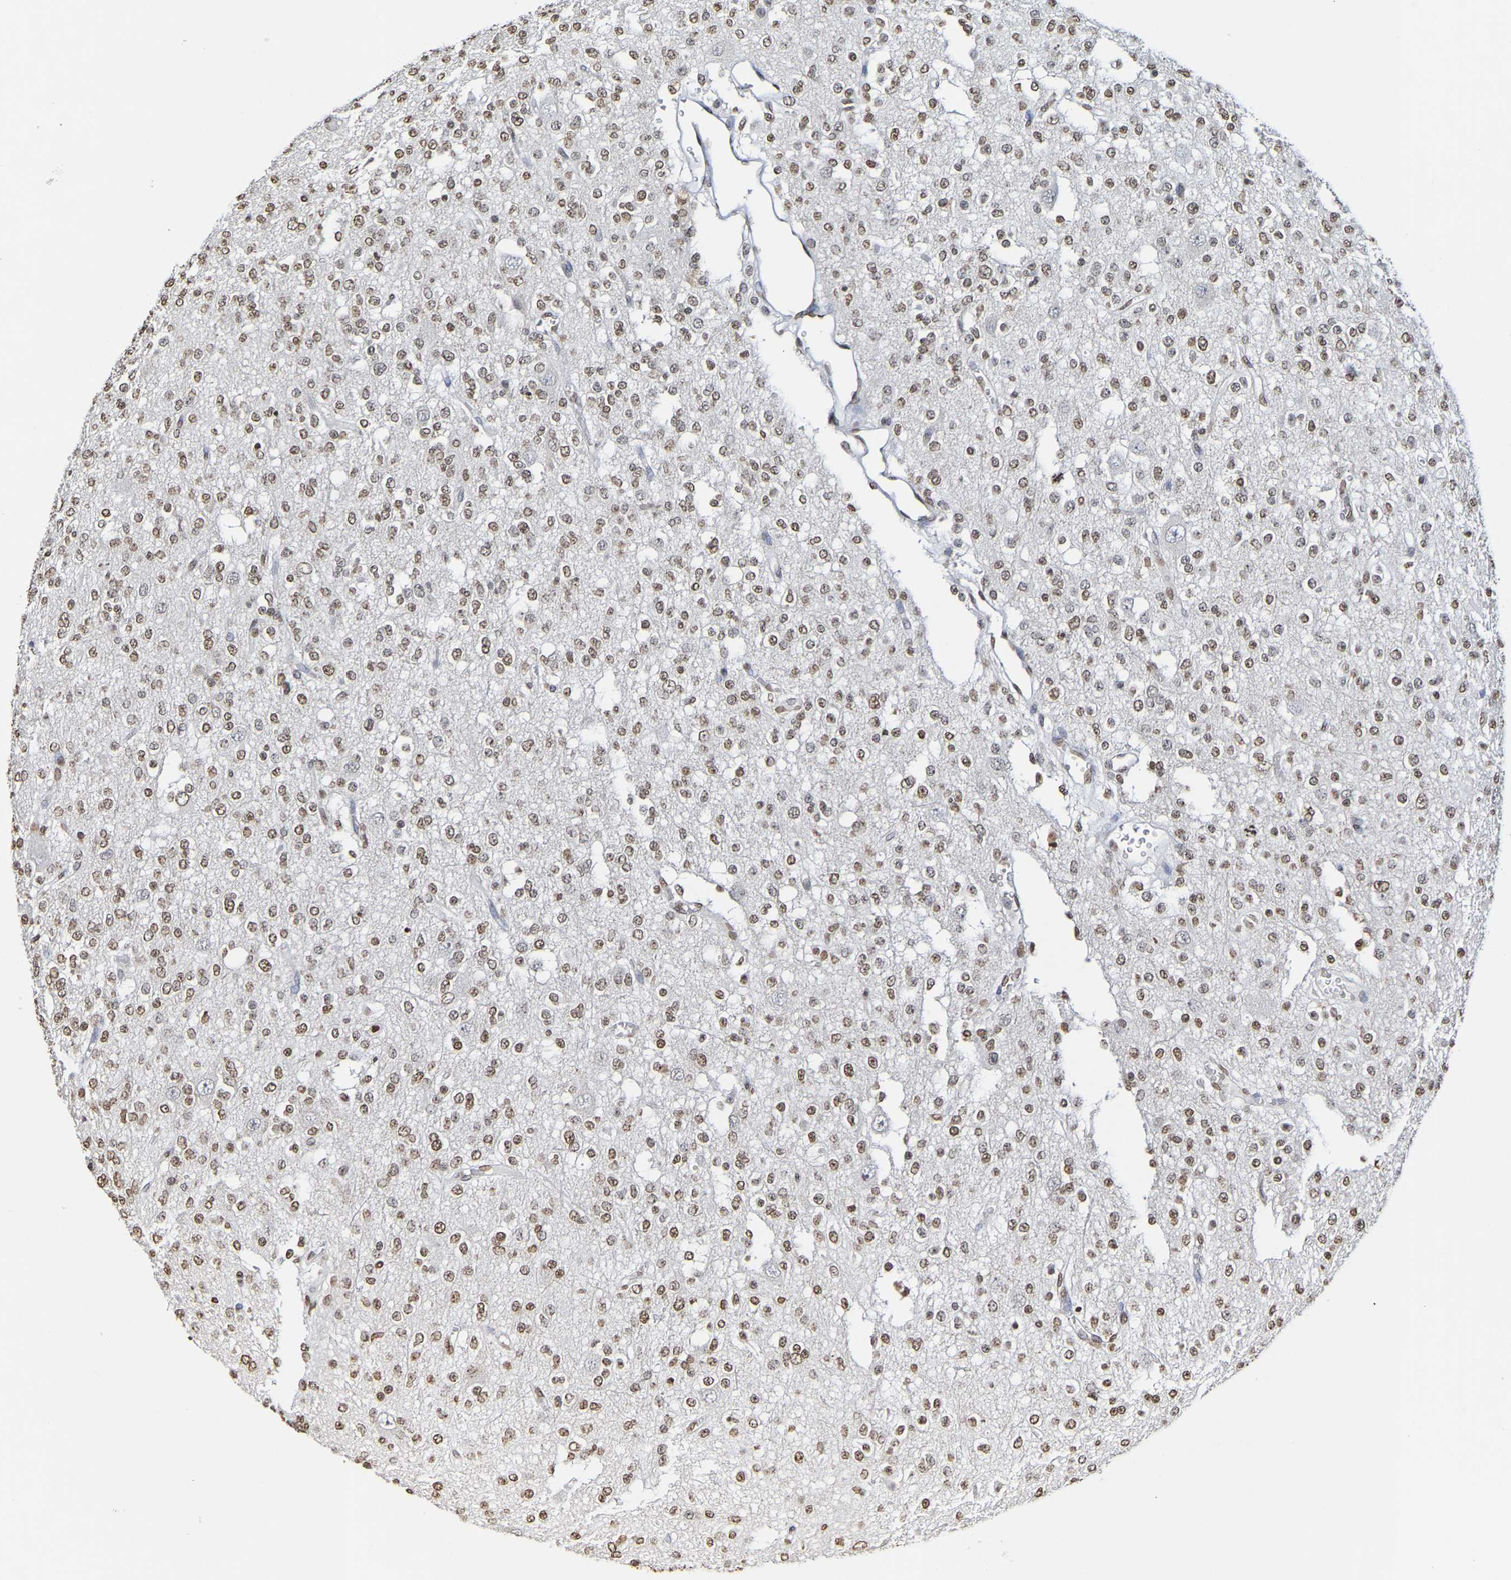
{"staining": {"intensity": "moderate", "quantity": ">75%", "location": "nuclear"}, "tissue": "glioma", "cell_type": "Tumor cells", "image_type": "cancer", "snomed": [{"axis": "morphology", "description": "Glioma, malignant, Low grade"}, {"axis": "topography", "description": "Brain"}], "caption": "This micrograph demonstrates immunohistochemistry staining of glioma, with medium moderate nuclear staining in about >75% of tumor cells.", "gene": "ATF4", "patient": {"sex": "male", "age": 38}}